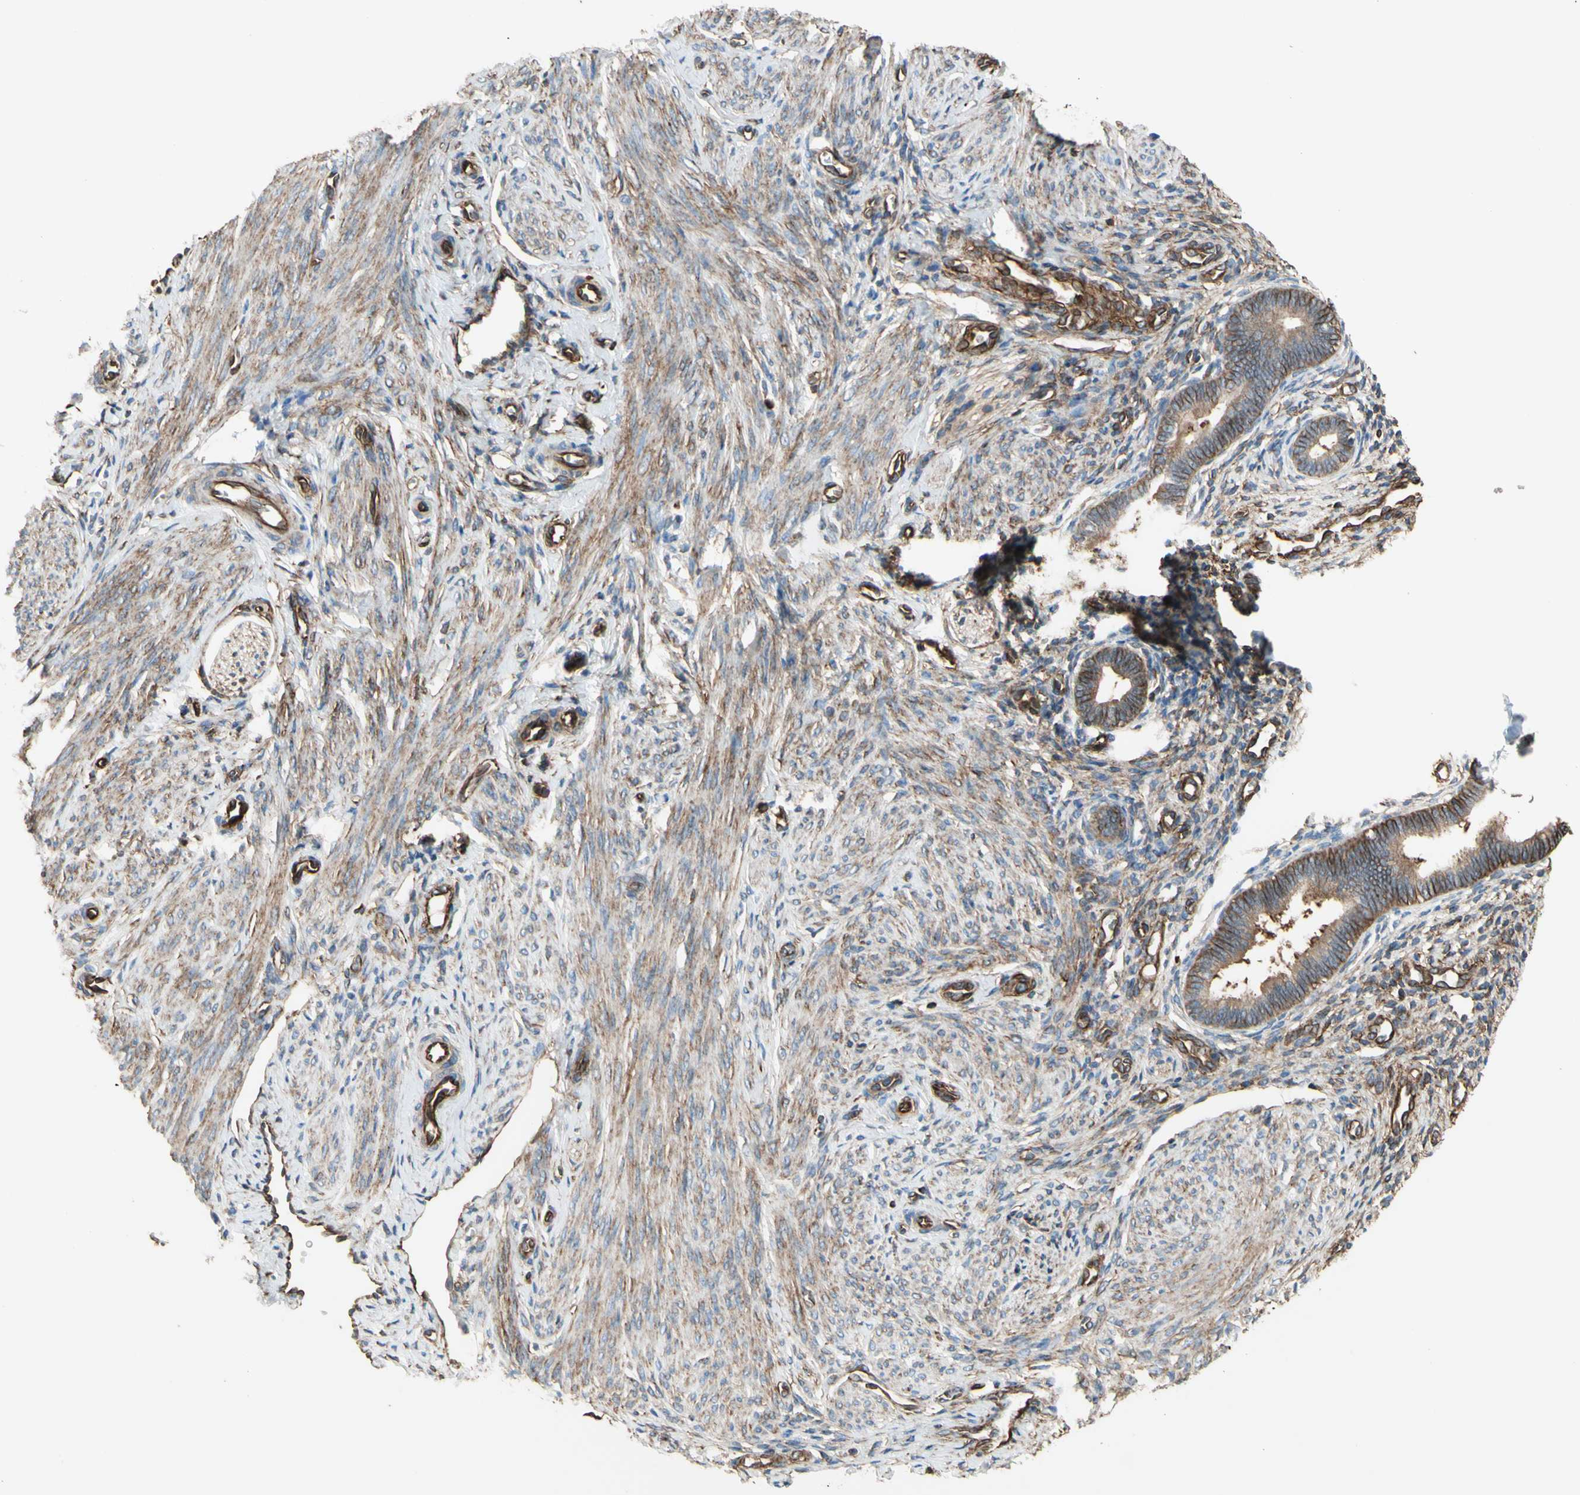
{"staining": {"intensity": "weak", "quantity": "25%-75%", "location": "cytoplasmic/membranous"}, "tissue": "endometrium", "cell_type": "Cells in endometrial stroma", "image_type": "normal", "snomed": [{"axis": "morphology", "description": "Normal tissue, NOS"}, {"axis": "topography", "description": "Endometrium"}], "caption": "Immunohistochemical staining of normal endometrium shows 25%-75% levels of weak cytoplasmic/membranous protein positivity in approximately 25%-75% of cells in endometrial stroma. The staining is performed using DAB (3,3'-diaminobenzidine) brown chromogen to label protein expression. The nuclei are counter-stained blue using hematoxylin.", "gene": "TRAF2", "patient": {"sex": "female", "age": 27}}